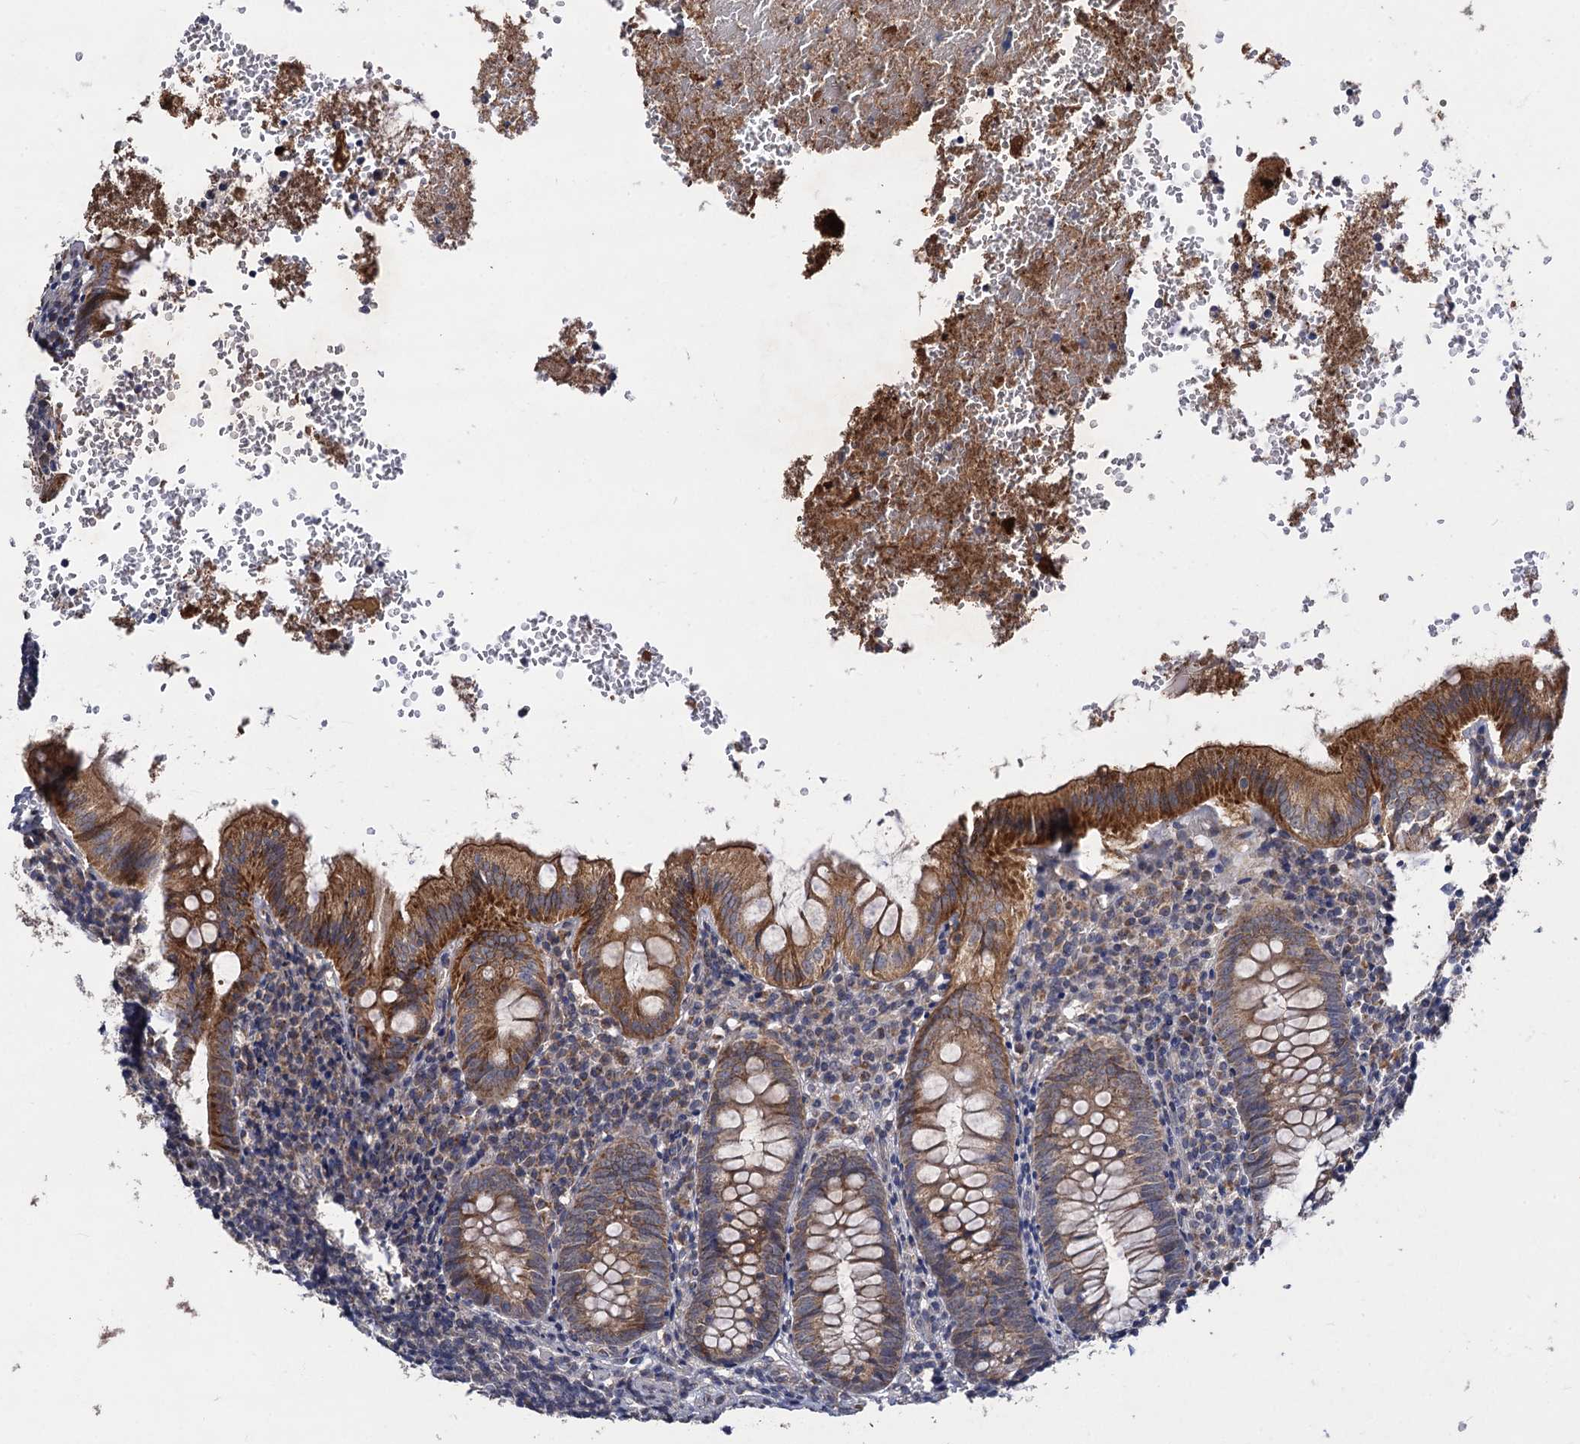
{"staining": {"intensity": "moderate", "quantity": "25%-75%", "location": "cytoplasmic/membranous"}, "tissue": "appendix", "cell_type": "Glandular cells", "image_type": "normal", "snomed": [{"axis": "morphology", "description": "Normal tissue, NOS"}, {"axis": "topography", "description": "Appendix"}], "caption": "IHC photomicrograph of unremarkable human appendix stained for a protein (brown), which exhibits medium levels of moderate cytoplasmic/membranous positivity in approximately 25%-75% of glandular cells.", "gene": "VPS37D", "patient": {"sex": "male", "age": 8}}